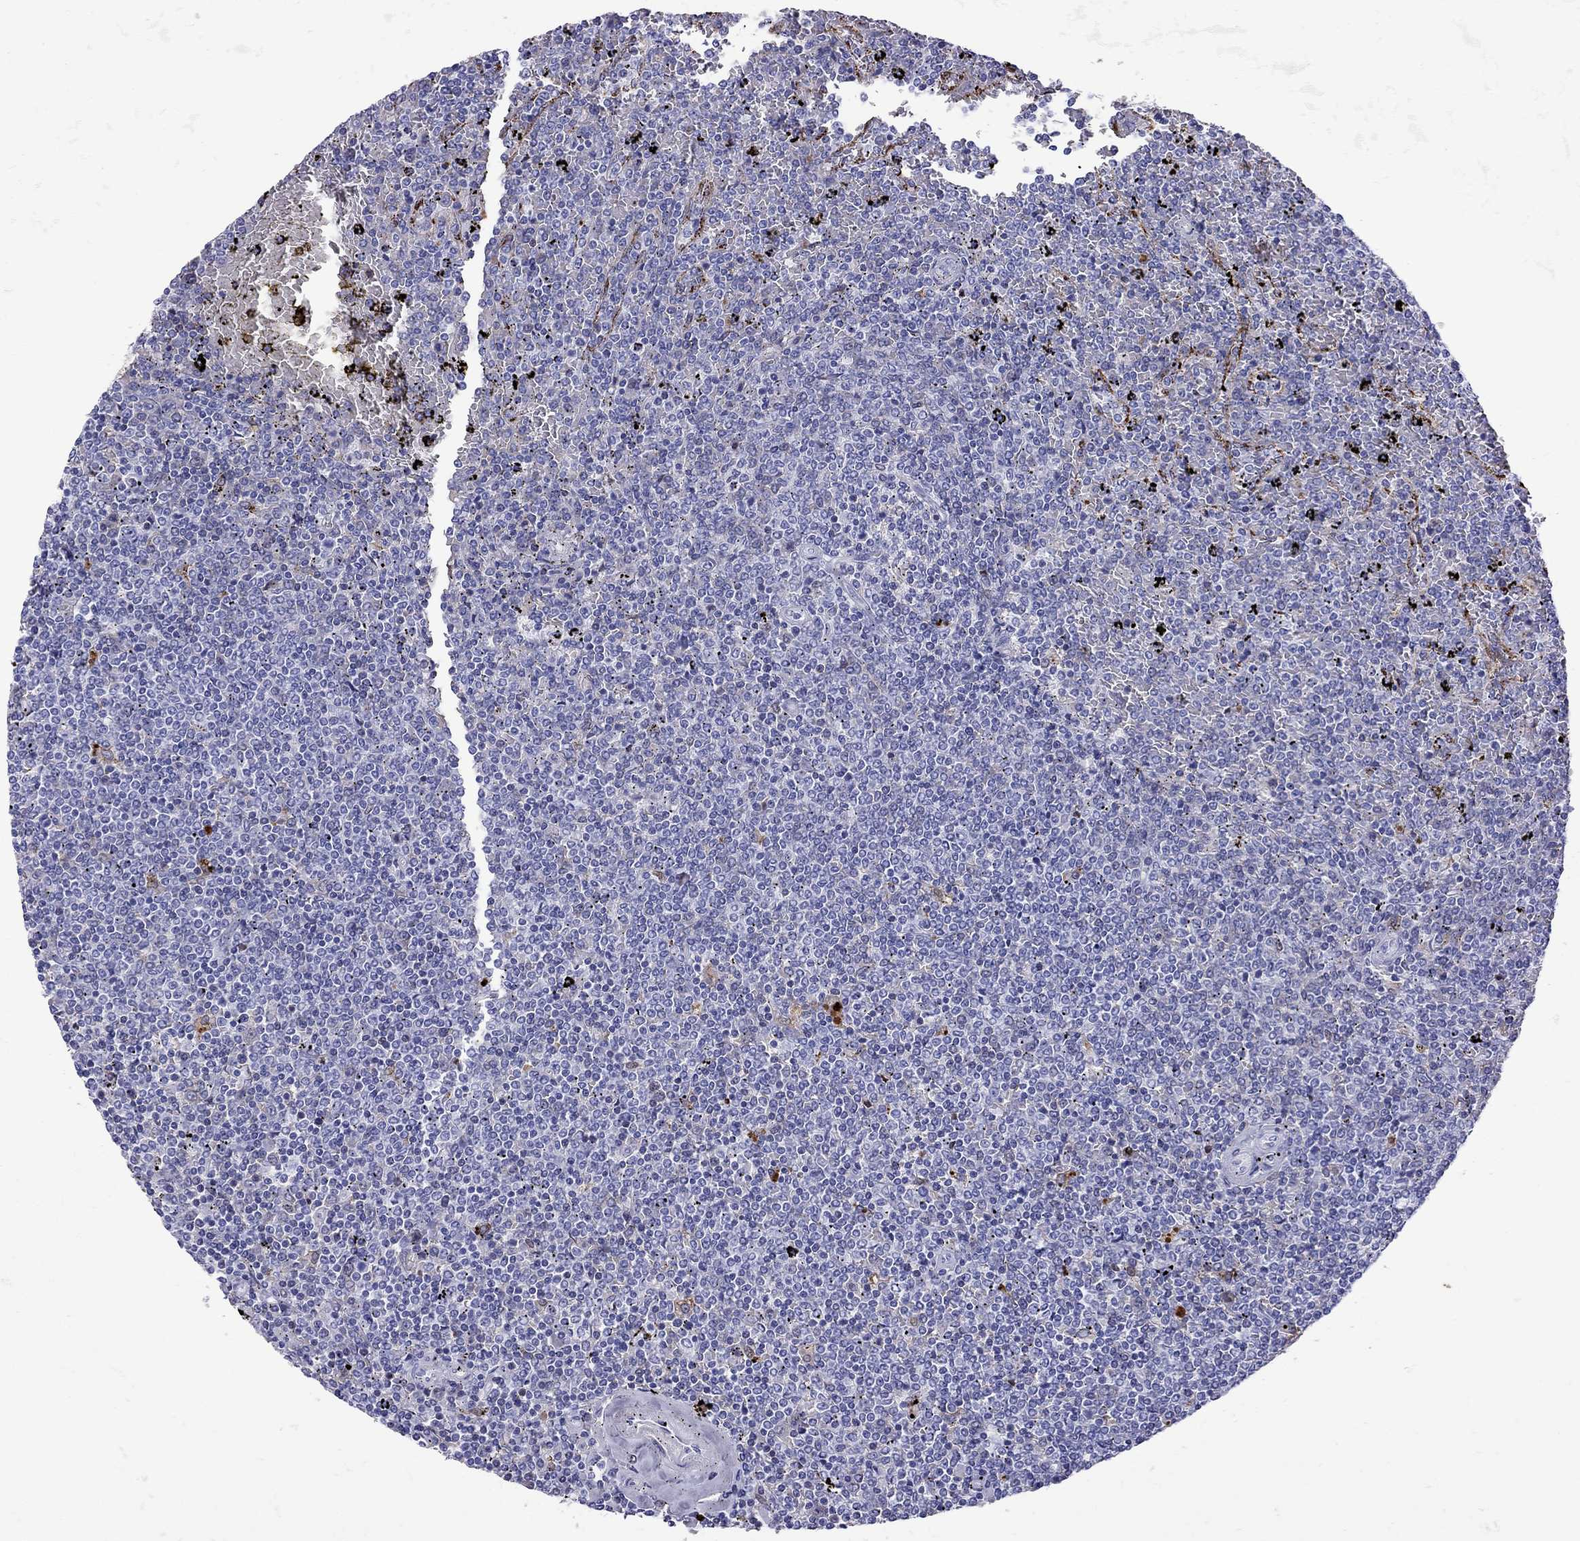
{"staining": {"intensity": "negative", "quantity": "none", "location": "none"}, "tissue": "lymphoma", "cell_type": "Tumor cells", "image_type": "cancer", "snomed": [{"axis": "morphology", "description": "Malignant lymphoma, non-Hodgkin's type, Low grade"}, {"axis": "topography", "description": "Spleen"}], "caption": "Photomicrograph shows no protein positivity in tumor cells of lymphoma tissue.", "gene": "SERPINA3", "patient": {"sex": "female", "age": 77}}